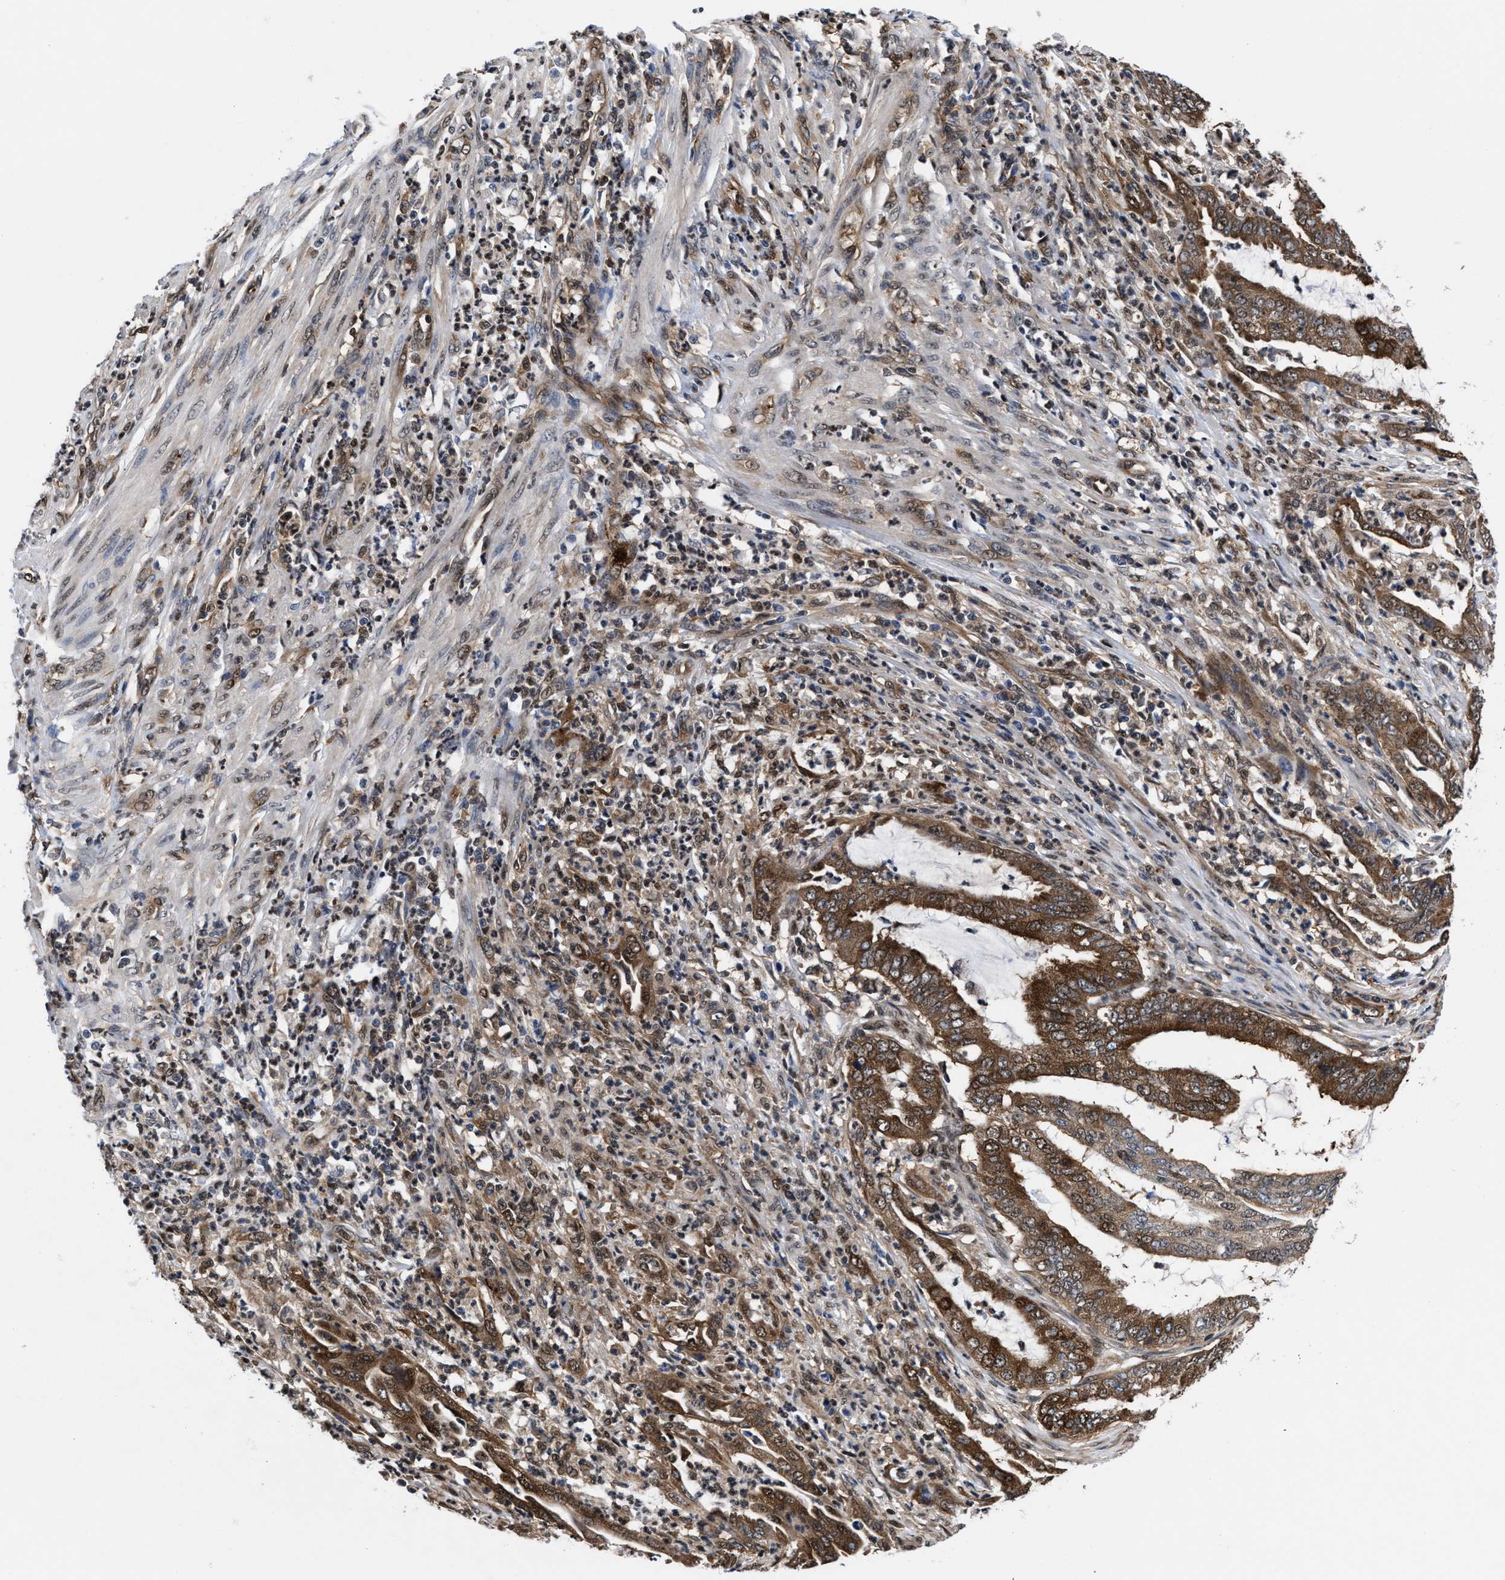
{"staining": {"intensity": "moderate", "quantity": ">75%", "location": "cytoplasmic/membranous"}, "tissue": "endometrial cancer", "cell_type": "Tumor cells", "image_type": "cancer", "snomed": [{"axis": "morphology", "description": "Adenocarcinoma, NOS"}, {"axis": "topography", "description": "Endometrium"}], "caption": "This photomicrograph reveals immunohistochemistry staining of human endometrial adenocarcinoma, with medium moderate cytoplasmic/membranous expression in approximately >75% of tumor cells.", "gene": "ACLY", "patient": {"sex": "female", "age": 51}}